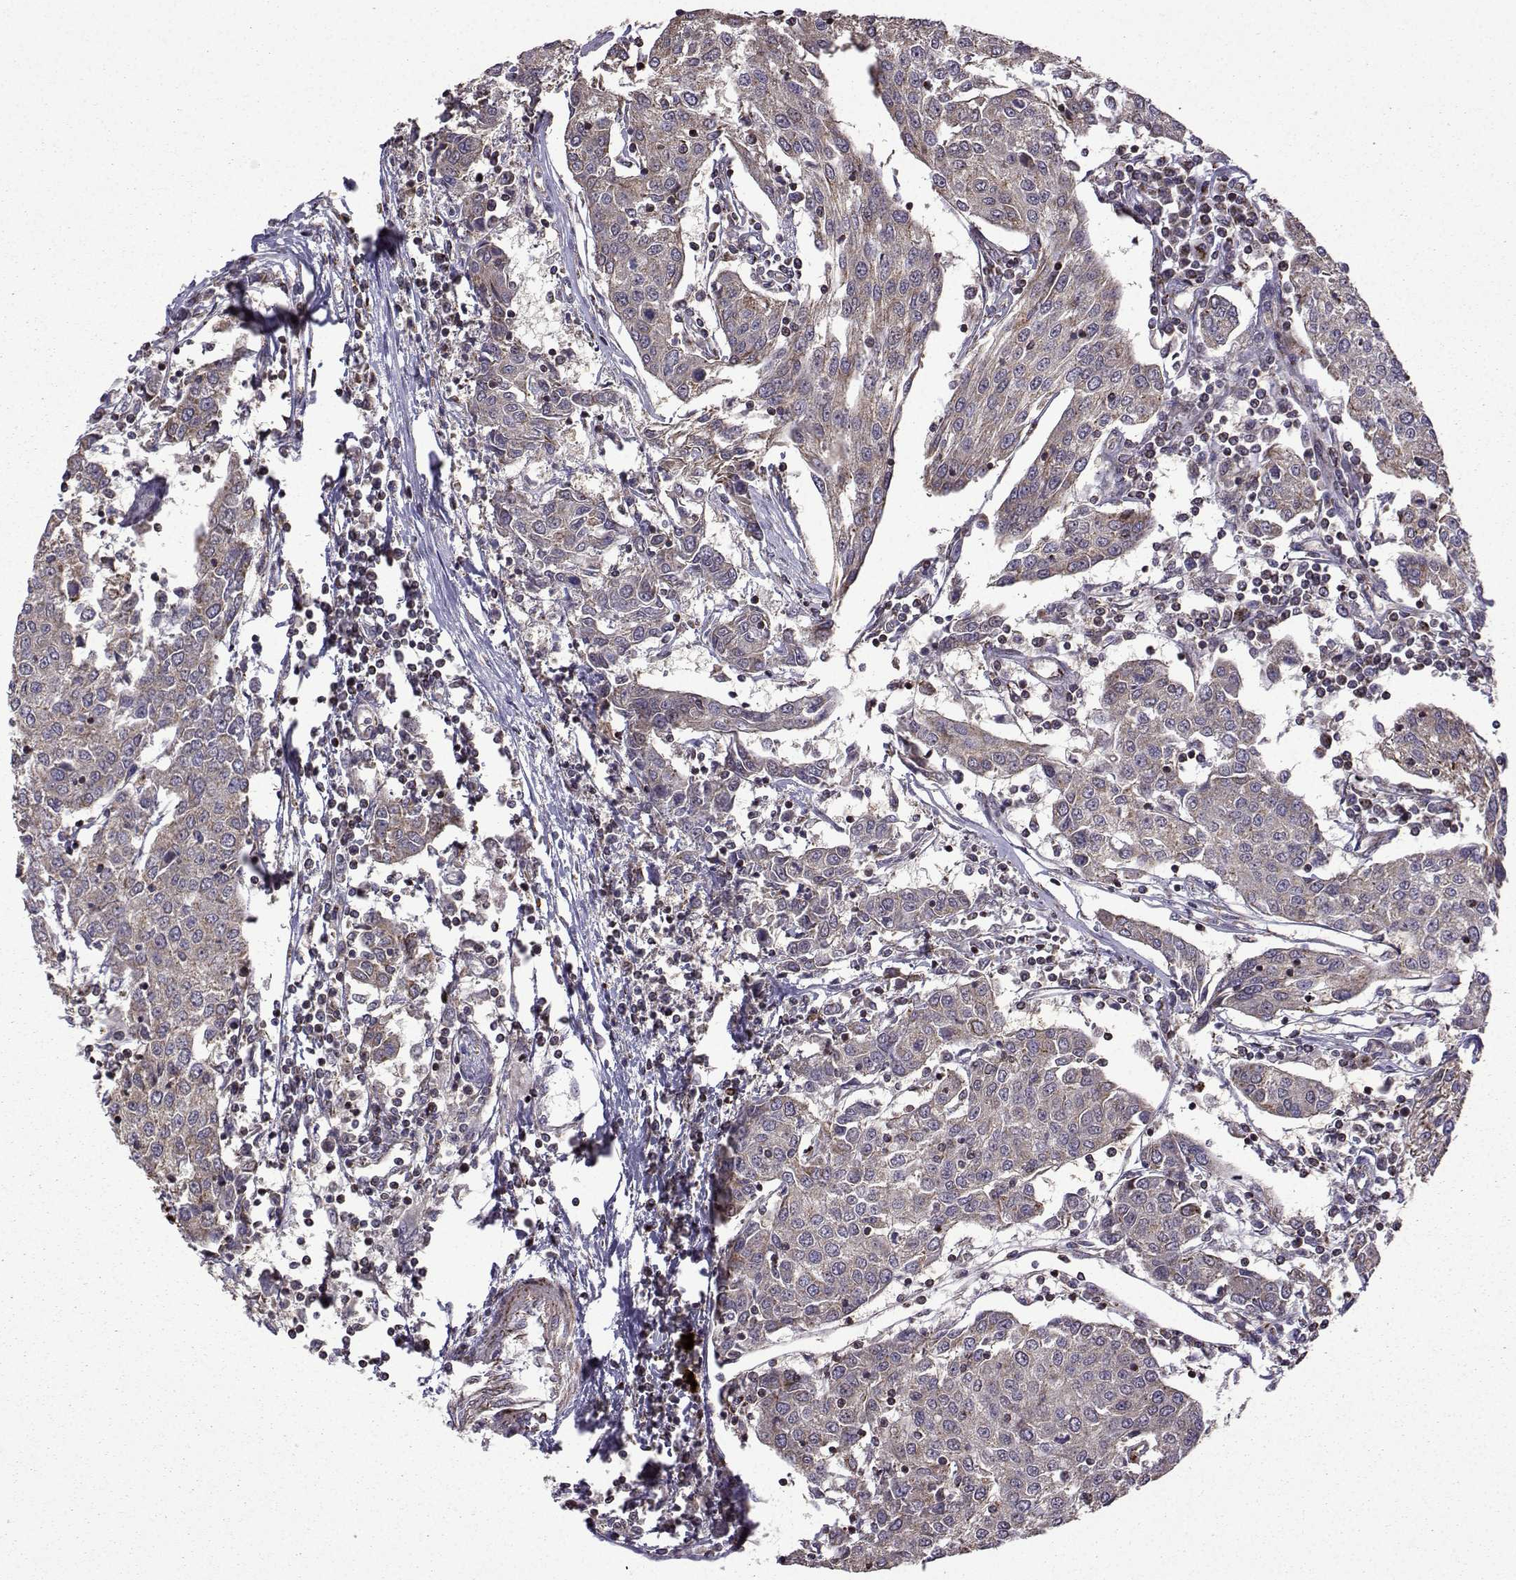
{"staining": {"intensity": "weak", "quantity": "<25%", "location": "cytoplasmic/membranous"}, "tissue": "urothelial cancer", "cell_type": "Tumor cells", "image_type": "cancer", "snomed": [{"axis": "morphology", "description": "Urothelial carcinoma, High grade"}, {"axis": "topography", "description": "Urinary bladder"}], "caption": "A photomicrograph of urothelial carcinoma (high-grade) stained for a protein displays no brown staining in tumor cells.", "gene": "TAB2", "patient": {"sex": "female", "age": 85}}